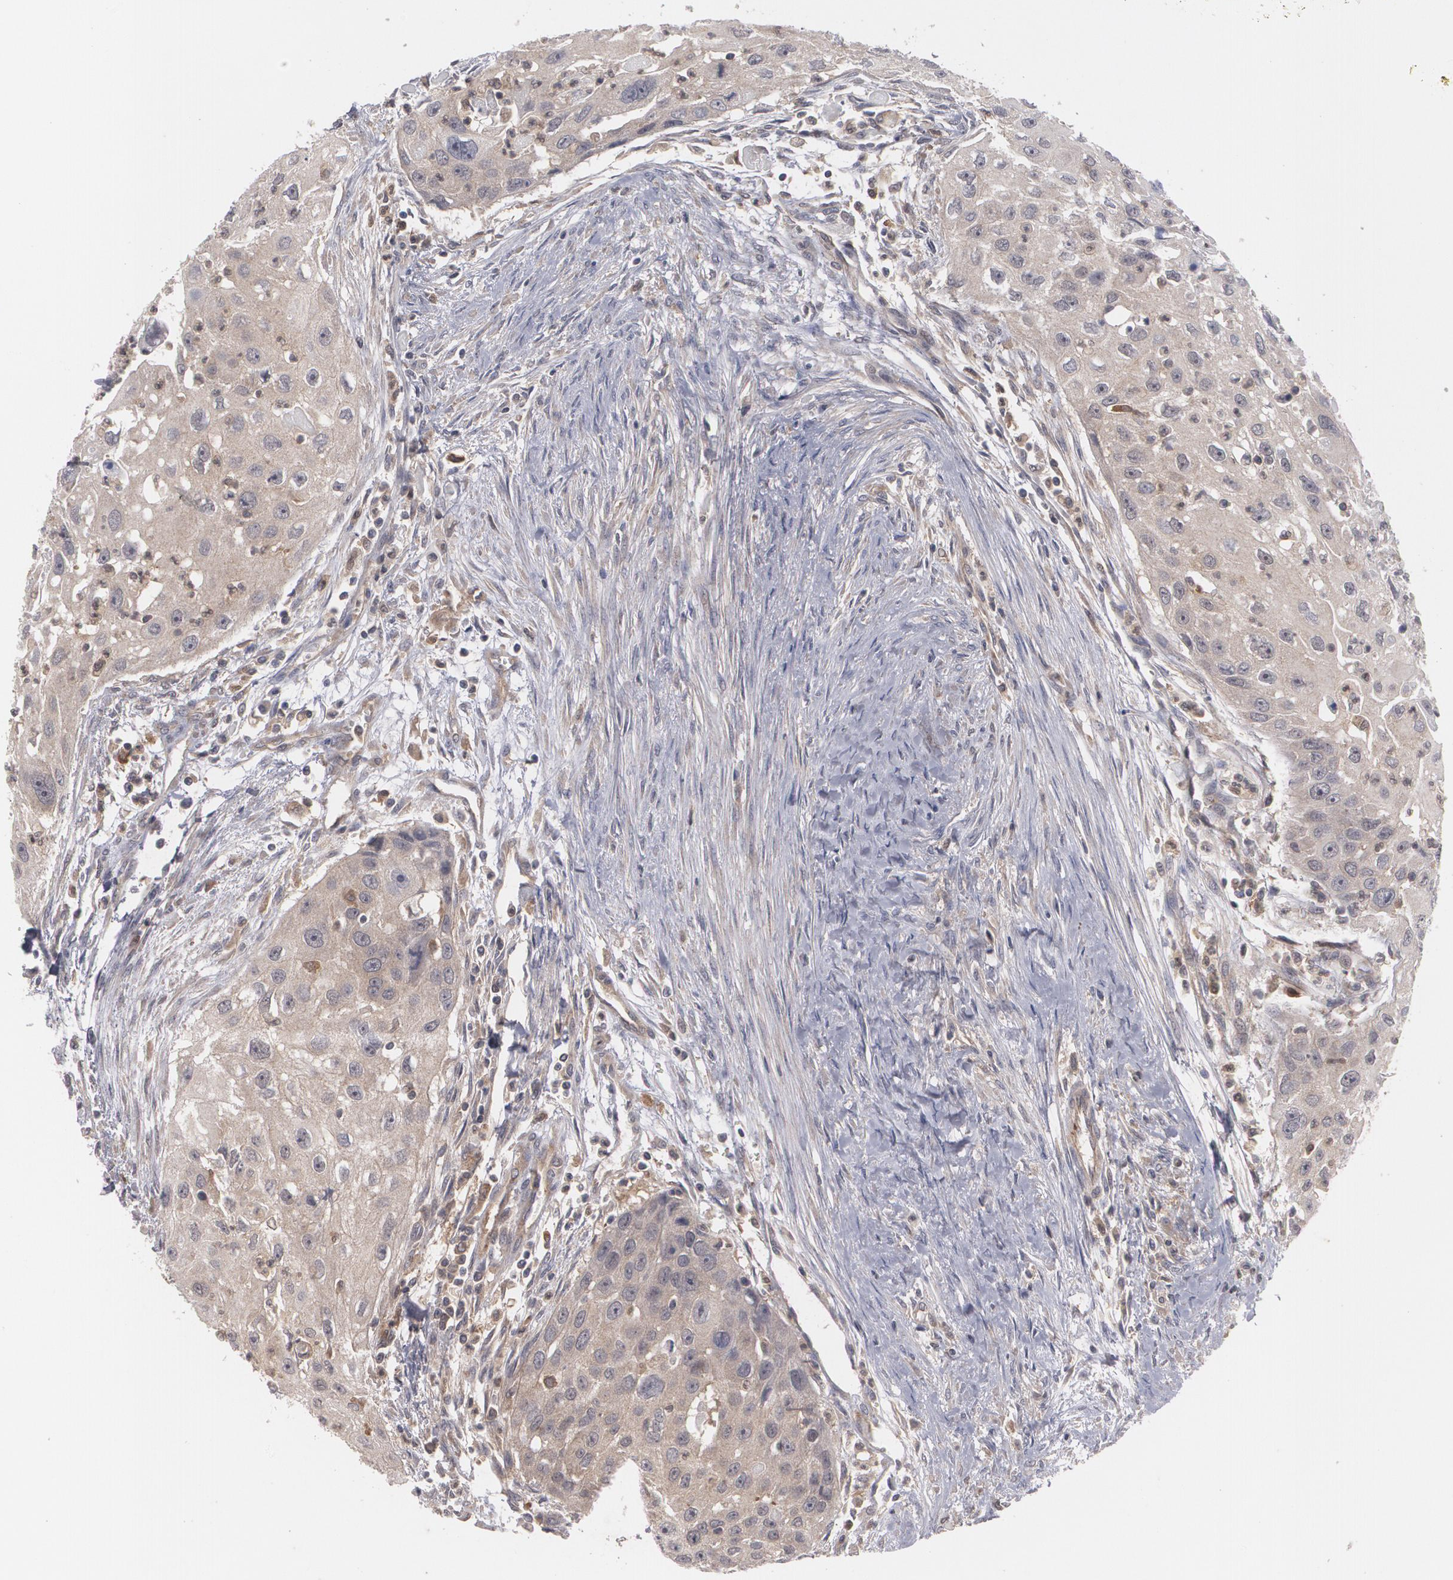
{"staining": {"intensity": "negative", "quantity": "none", "location": "none"}, "tissue": "head and neck cancer", "cell_type": "Tumor cells", "image_type": "cancer", "snomed": [{"axis": "morphology", "description": "Squamous cell carcinoma, NOS"}, {"axis": "topography", "description": "Head-Neck"}], "caption": "Tumor cells show no significant expression in head and neck cancer.", "gene": "HTT", "patient": {"sex": "male", "age": 64}}